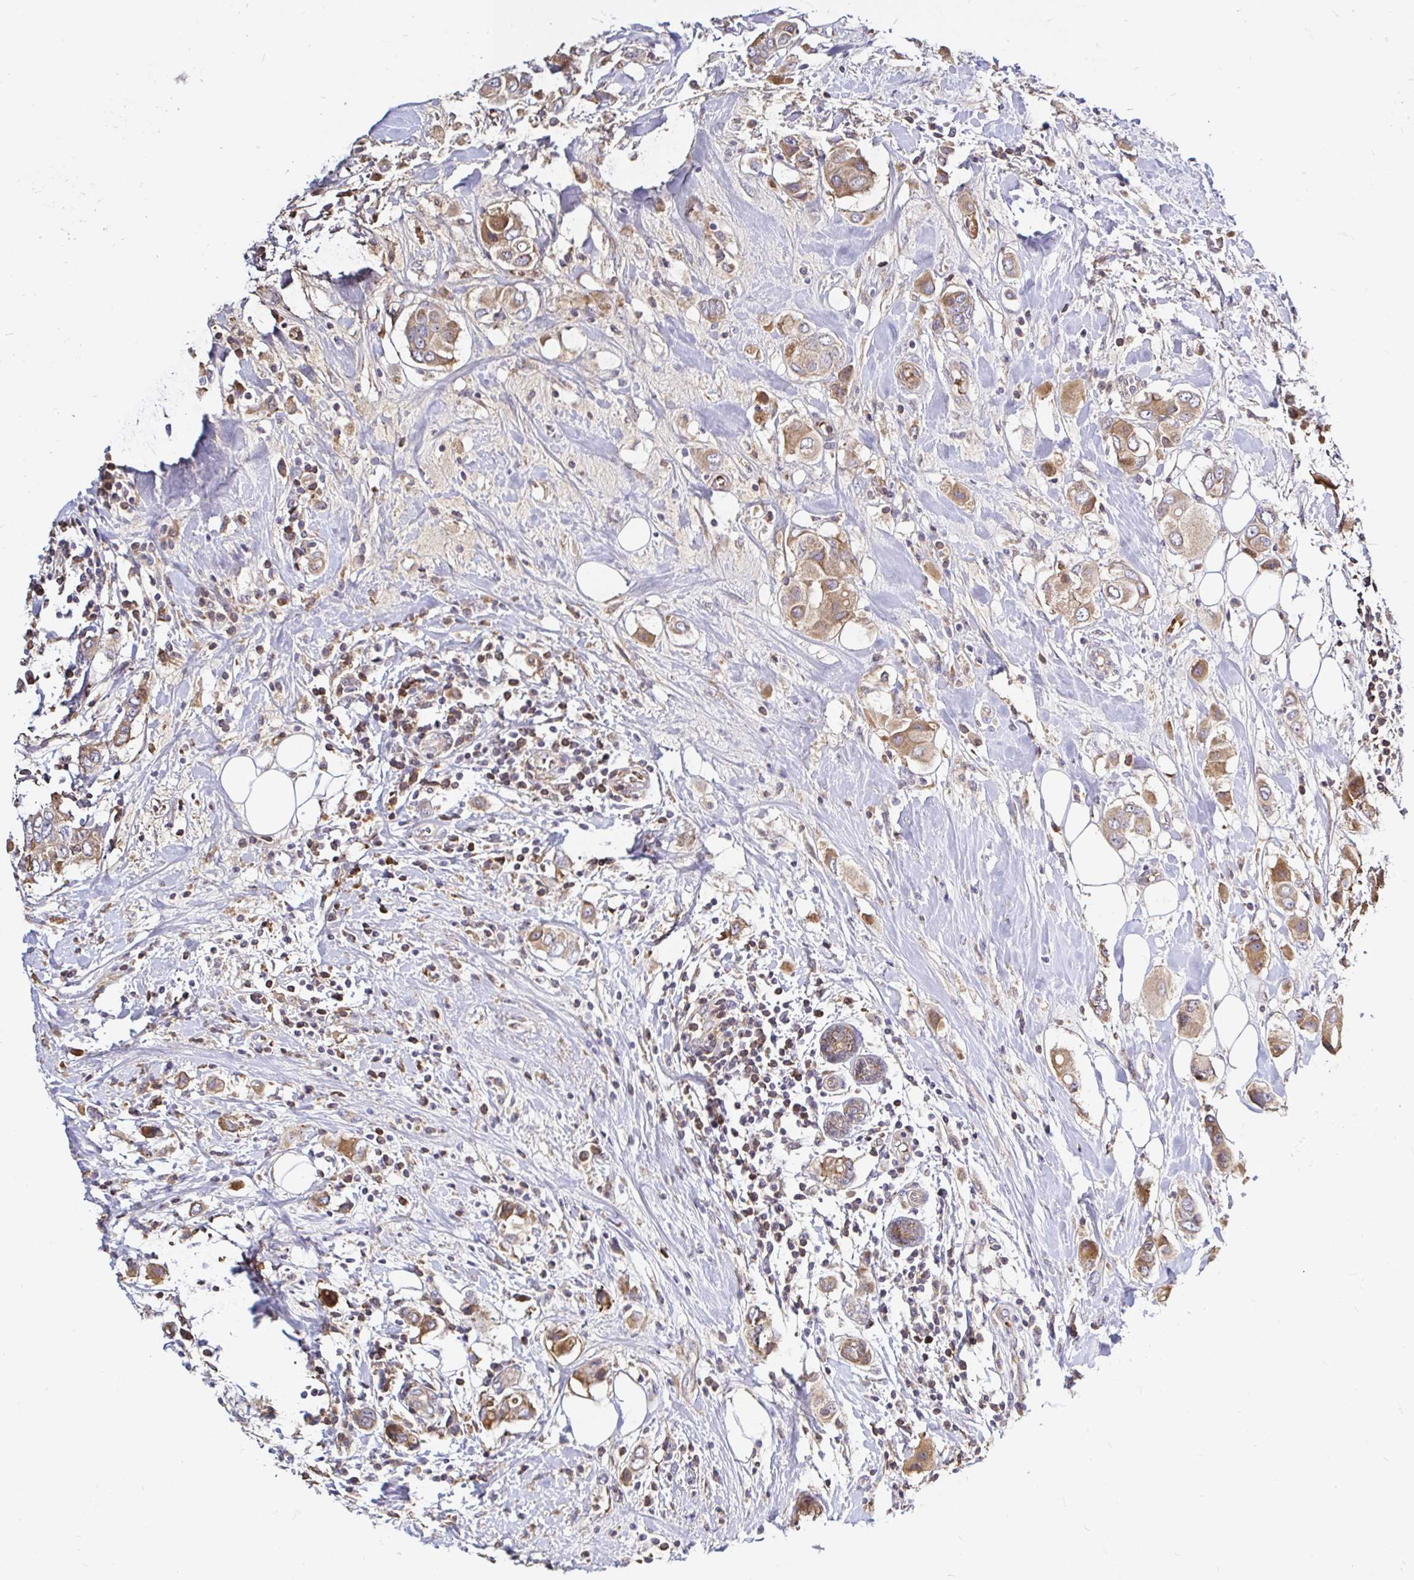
{"staining": {"intensity": "moderate", "quantity": ">75%", "location": "cytoplasmic/membranous"}, "tissue": "breast cancer", "cell_type": "Tumor cells", "image_type": "cancer", "snomed": [{"axis": "morphology", "description": "Lobular carcinoma"}, {"axis": "topography", "description": "Breast"}], "caption": "Breast cancer stained with a brown dye reveals moderate cytoplasmic/membranous positive expression in approximately >75% of tumor cells.", "gene": "ARHGEF37", "patient": {"sex": "female", "age": 51}}